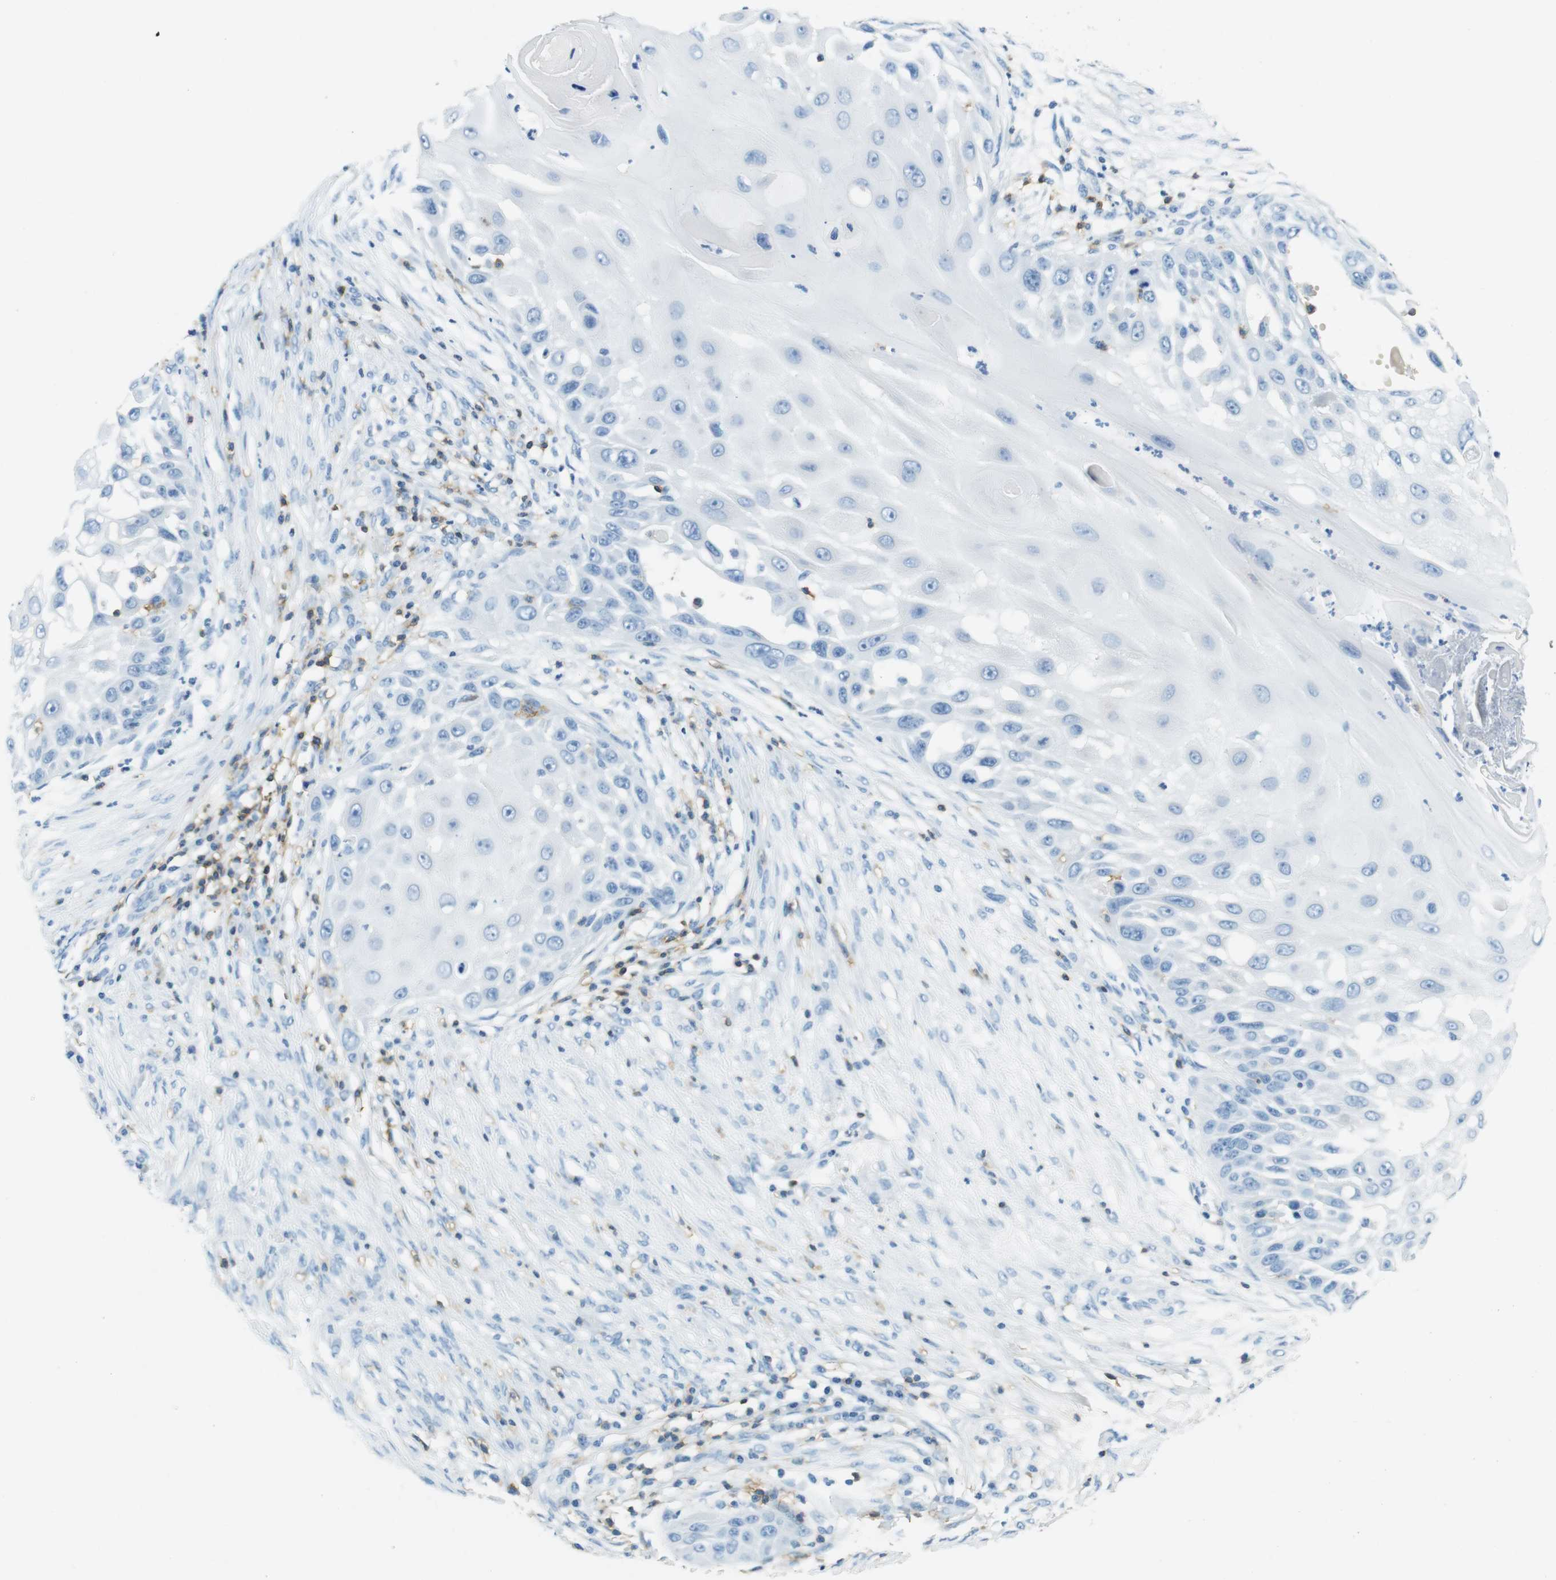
{"staining": {"intensity": "negative", "quantity": "none", "location": "none"}, "tissue": "skin cancer", "cell_type": "Tumor cells", "image_type": "cancer", "snomed": [{"axis": "morphology", "description": "Squamous cell carcinoma, NOS"}, {"axis": "topography", "description": "Skin"}], "caption": "Tumor cells are negative for protein expression in human skin squamous cell carcinoma.", "gene": "LAT", "patient": {"sex": "female", "age": 44}}